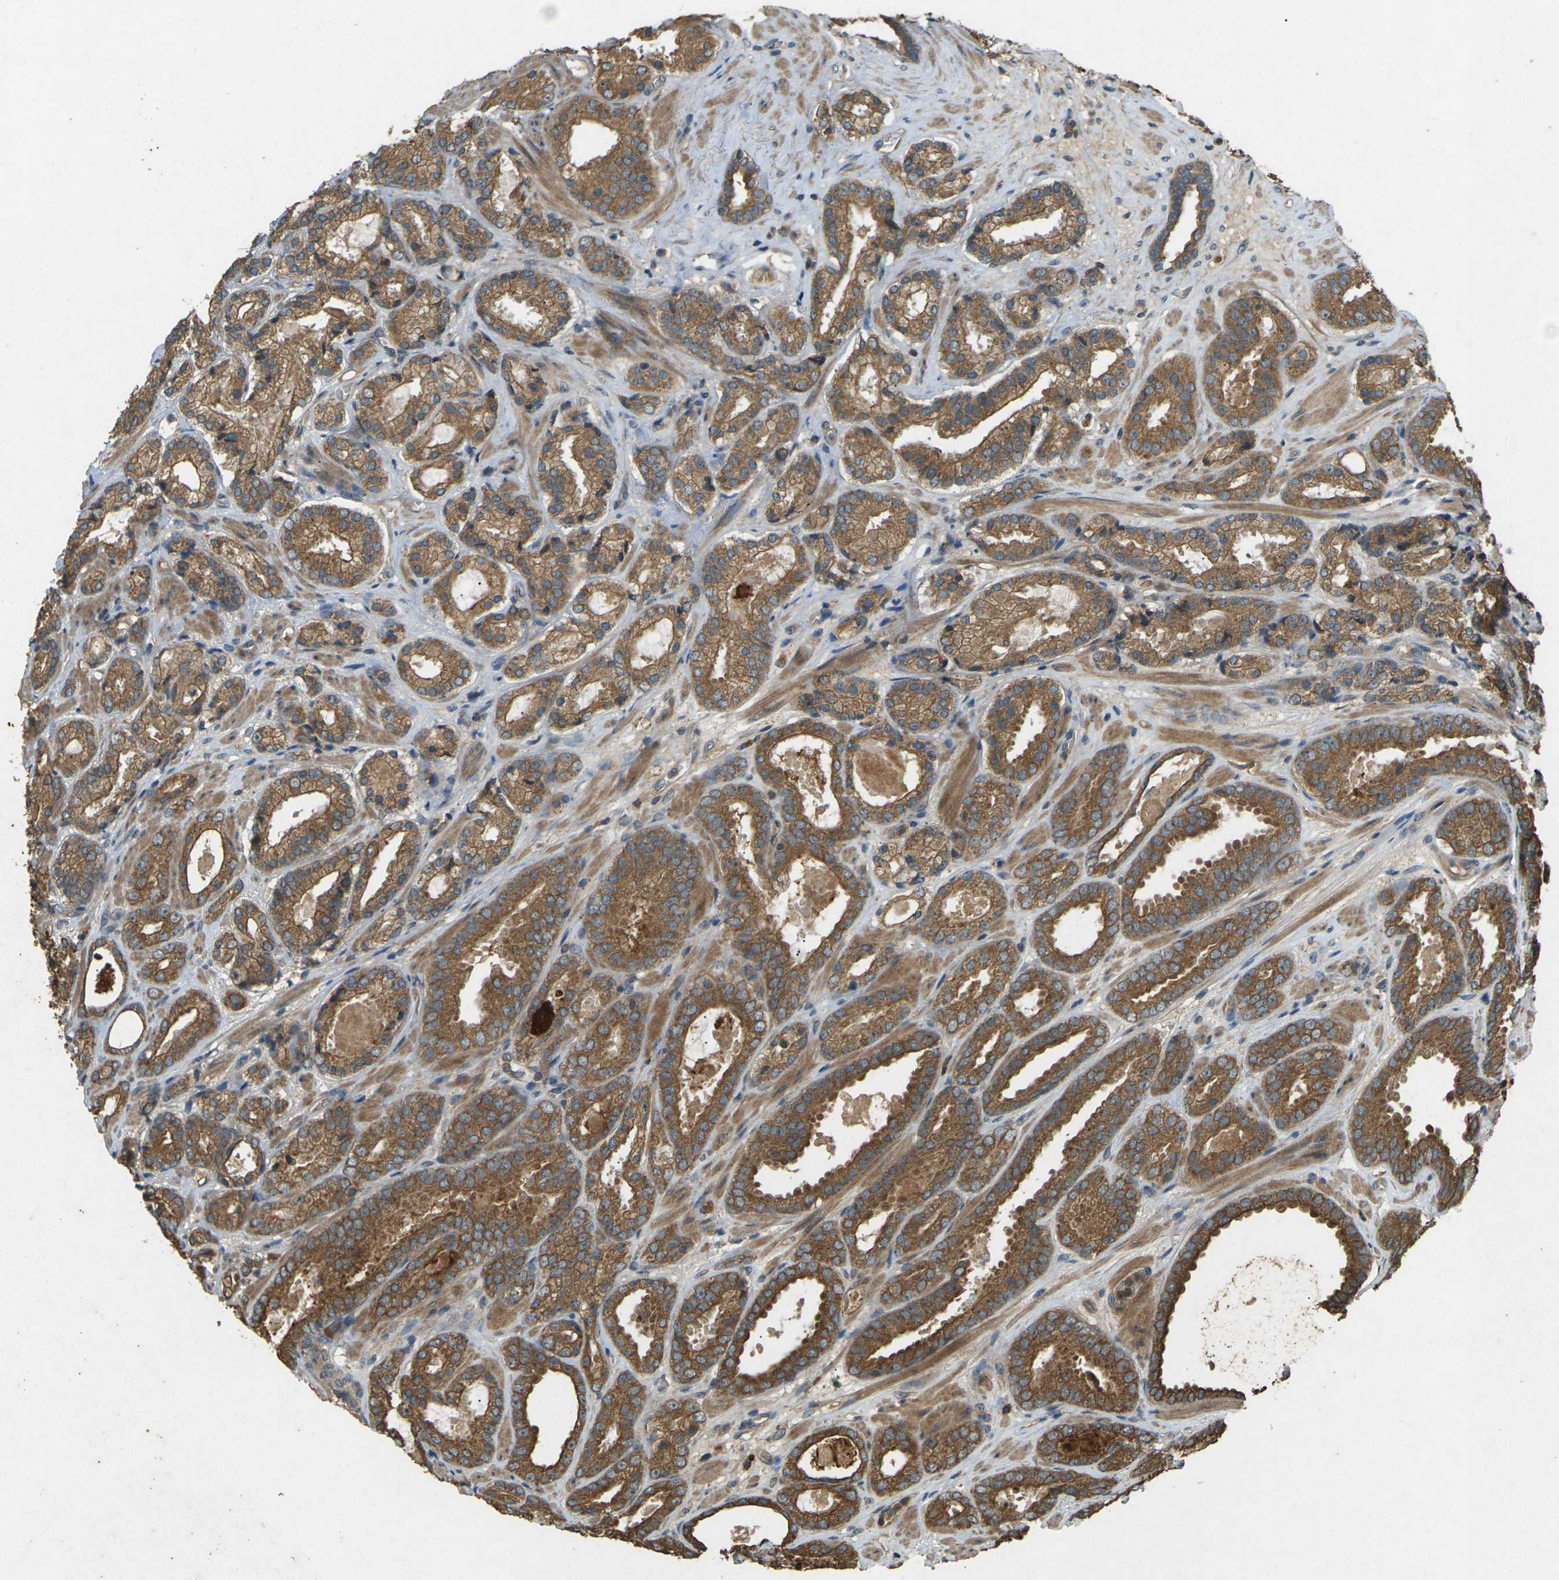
{"staining": {"intensity": "moderate", "quantity": ">75%", "location": "cytoplasmic/membranous"}, "tissue": "prostate cancer", "cell_type": "Tumor cells", "image_type": "cancer", "snomed": [{"axis": "morphology", "description": "Adenocarcinoma, Low grade"}, {"axis": "topography", "description": "Prostate"}], "caption": "Immunohistochemical staining of low-grade adenocarcinoma (prostate) exhibits medium levels of moderate cytoplasmic/membranous protein expression in about >75% of tumor cells.", "gene": "TAP1", "patient": {"sex": "male", "age": 69}}